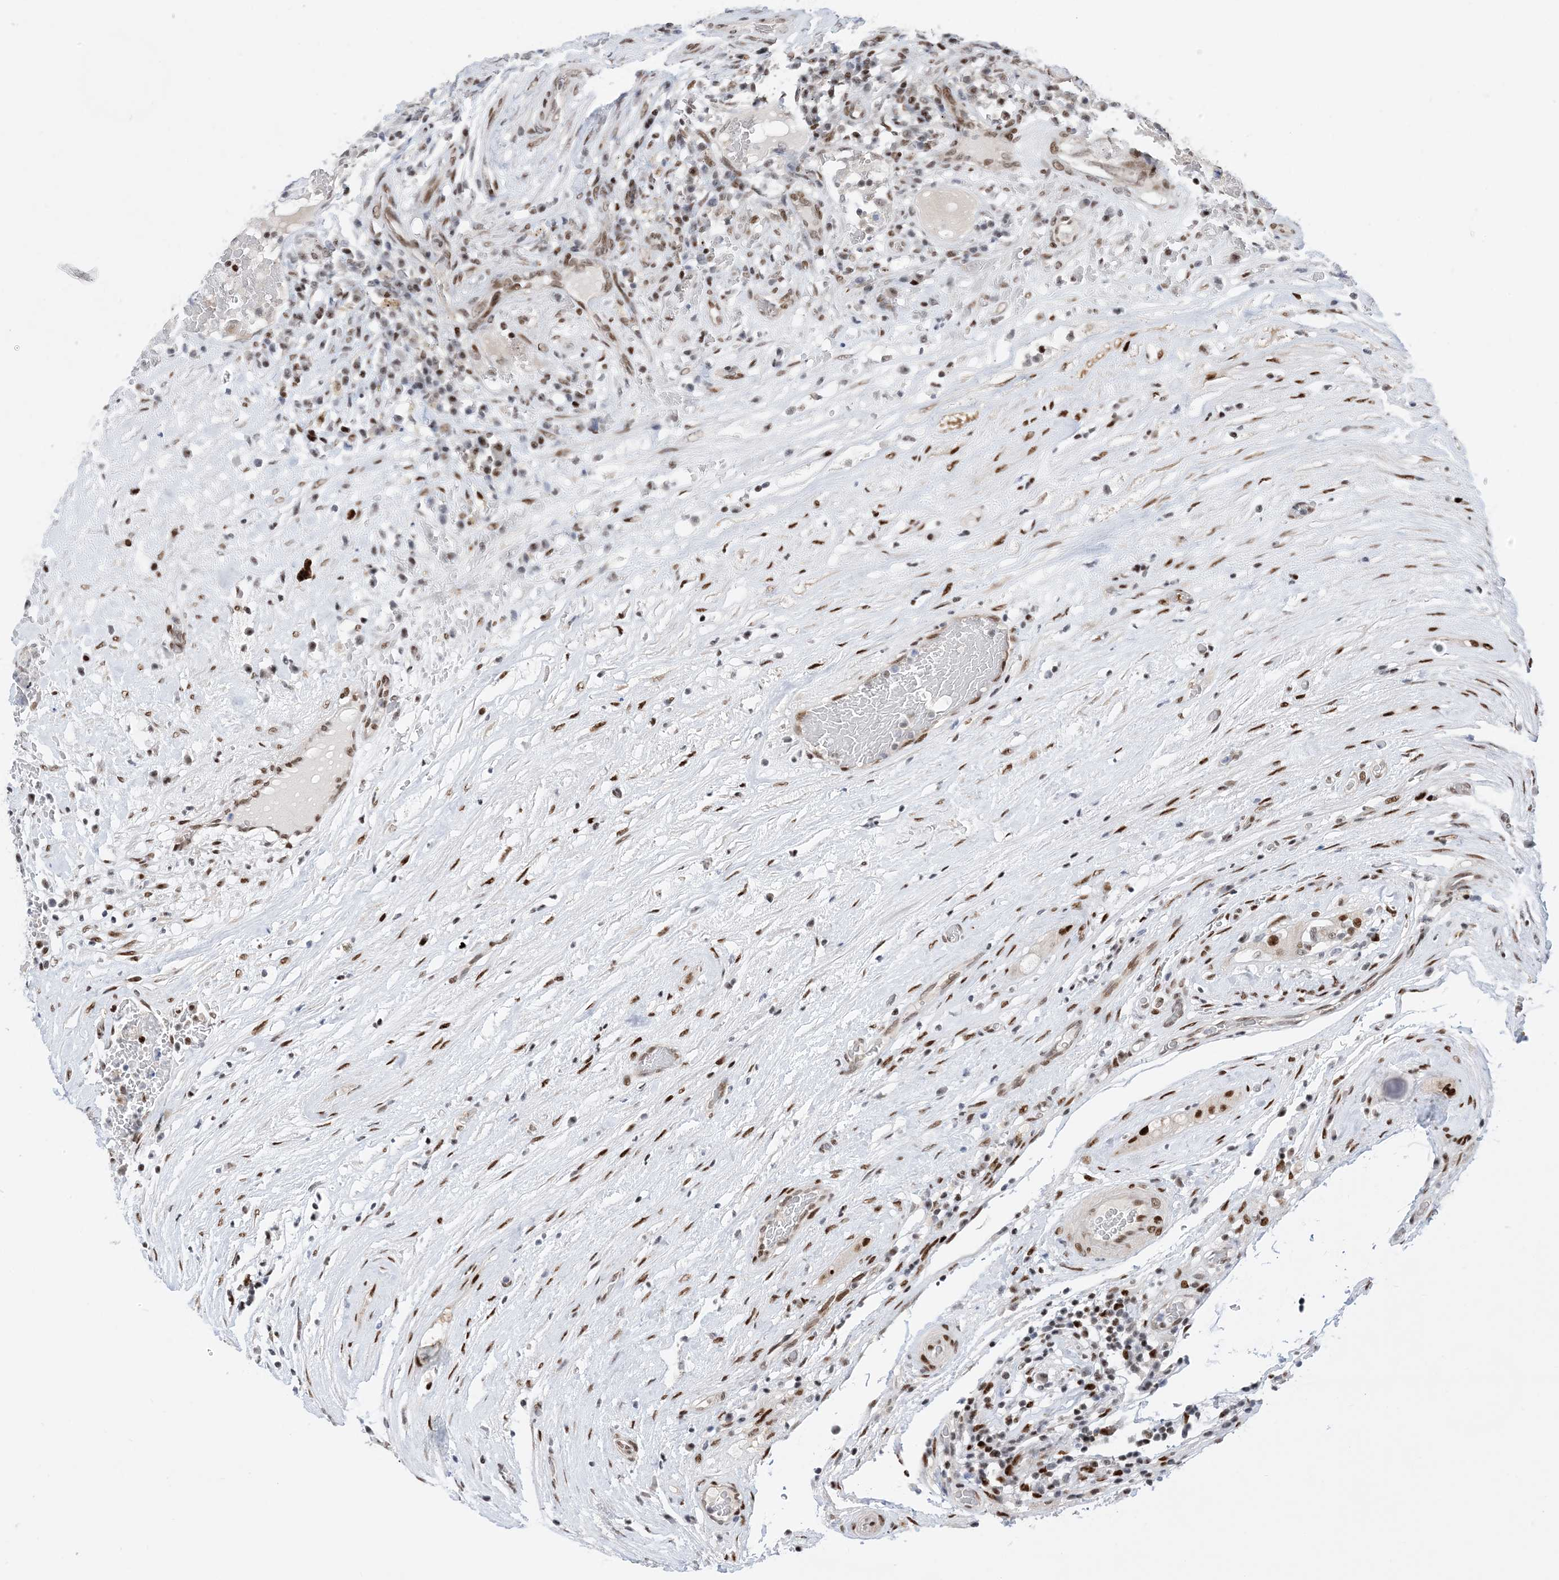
{"staining": {"intensity": "moderate", "quantity": ">75%", "location": "nuclear"}, "tissue": "testis cancer", "cell_type": "Tumor cells", "image_type": "cancer", "snomed": [{"axis": "morphology", "description": "Carcinoma, Embryonal, NOS"}, {"axis": "topography", "description": "Testis"}], "caption": "Tumor cells reveal medium levels of moderate nuclear positivity in approximately >75% of cells in human testis cancer (embryonal carcinoma).", "gene": "TSPYL1", "patient": {"sex": "male", "age": 26}}